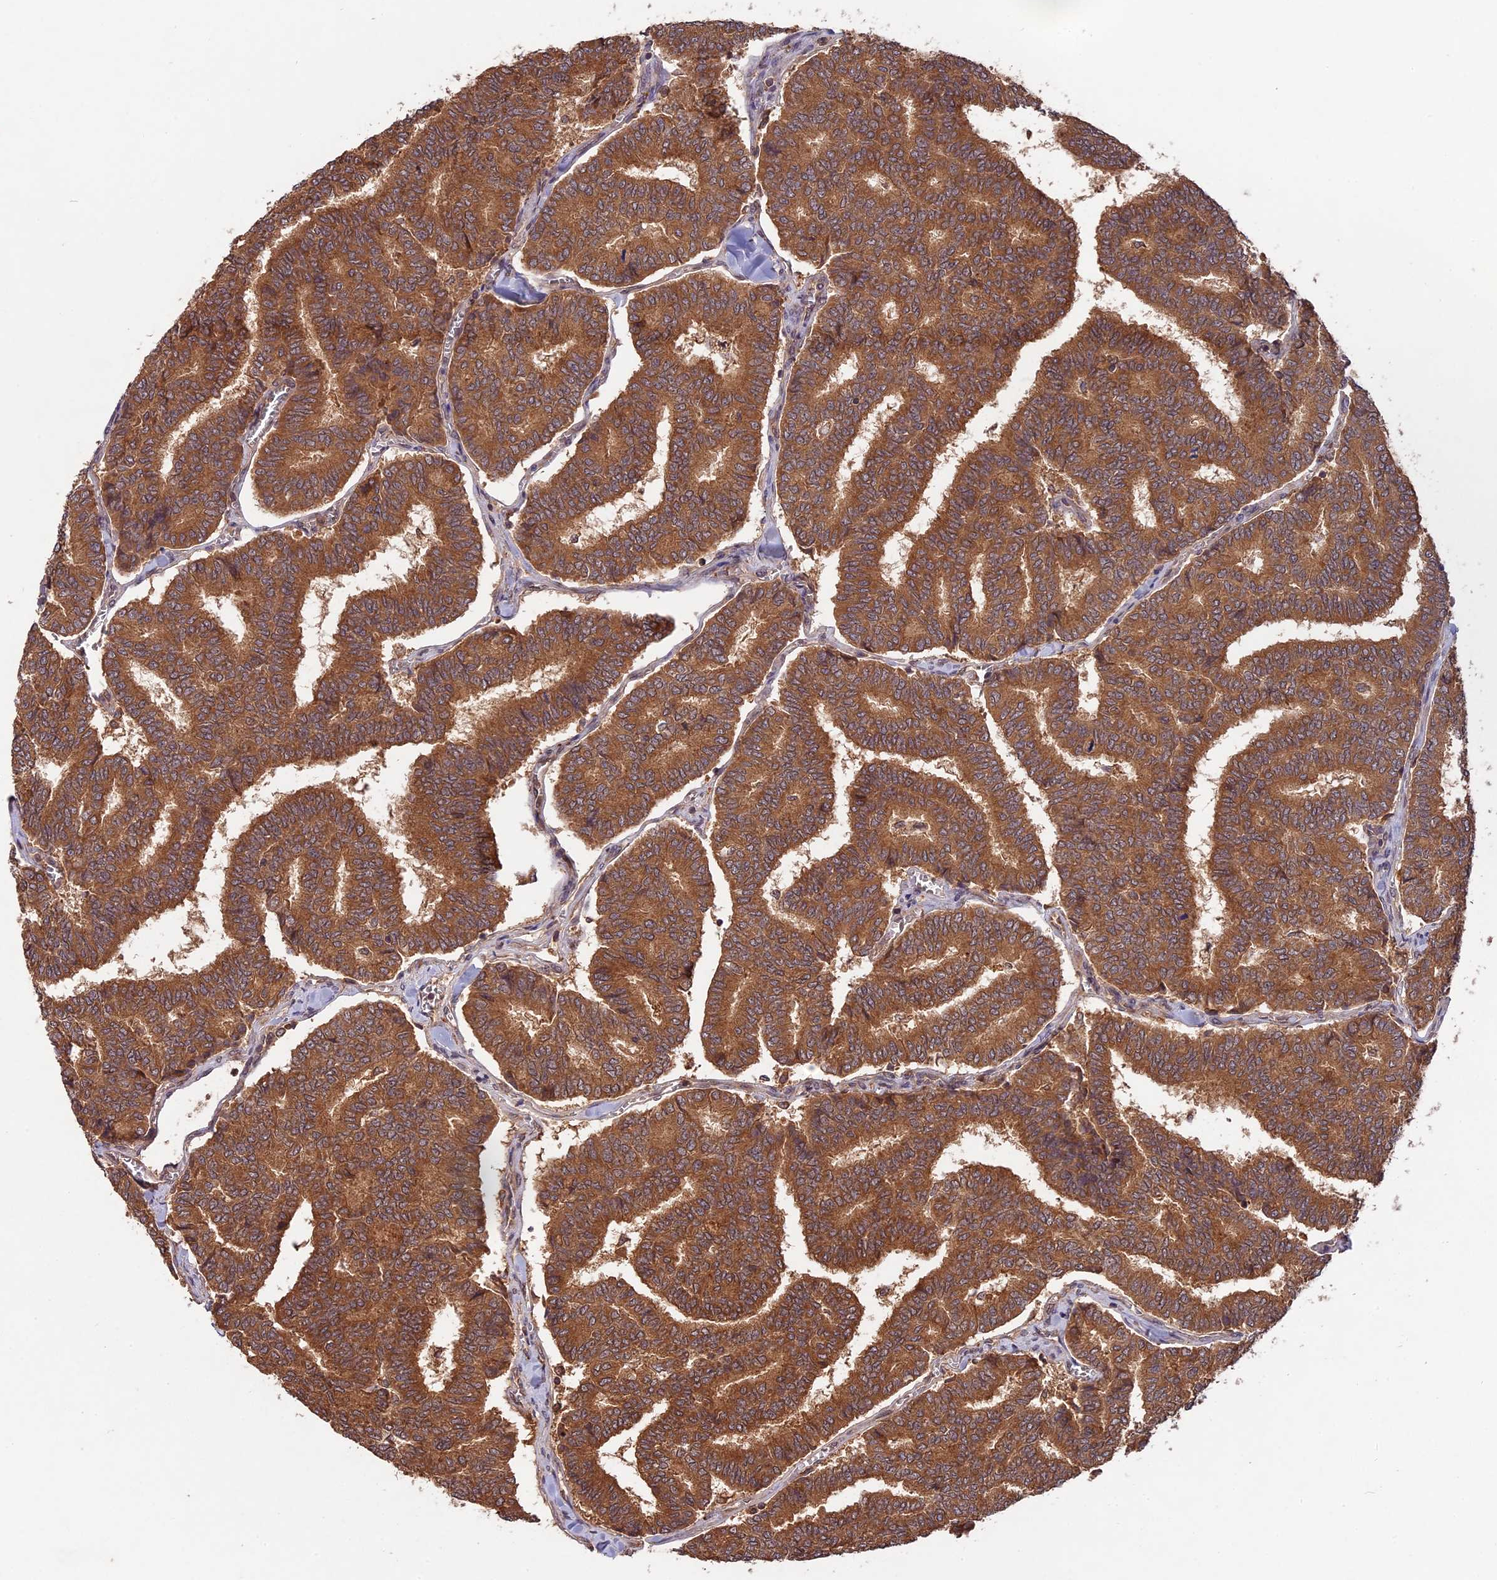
{"staining": {"intensity": "strong", "quantity": ">75%", "location": "cytoplasmic/membranous"}, "tissue": "thyroid cancer", "cell_type": "Tumor cells", "image_type": "cancer", "snomed": [{"axis": "morphology", "description": "Papillary adenocarcinoma, NOS"}, {"axis": "topography", "description": "Thyroid gland"}], "caption": "This image reveals immunohistochemistry (IHC) staining of papillary adenocarcinoma (thyroid), with high strong cytoplasmic/membranous positivity in about >75% of tumor cells.", "gene": "CHAC1", "patient": {"sex": "female", "age": 35}}